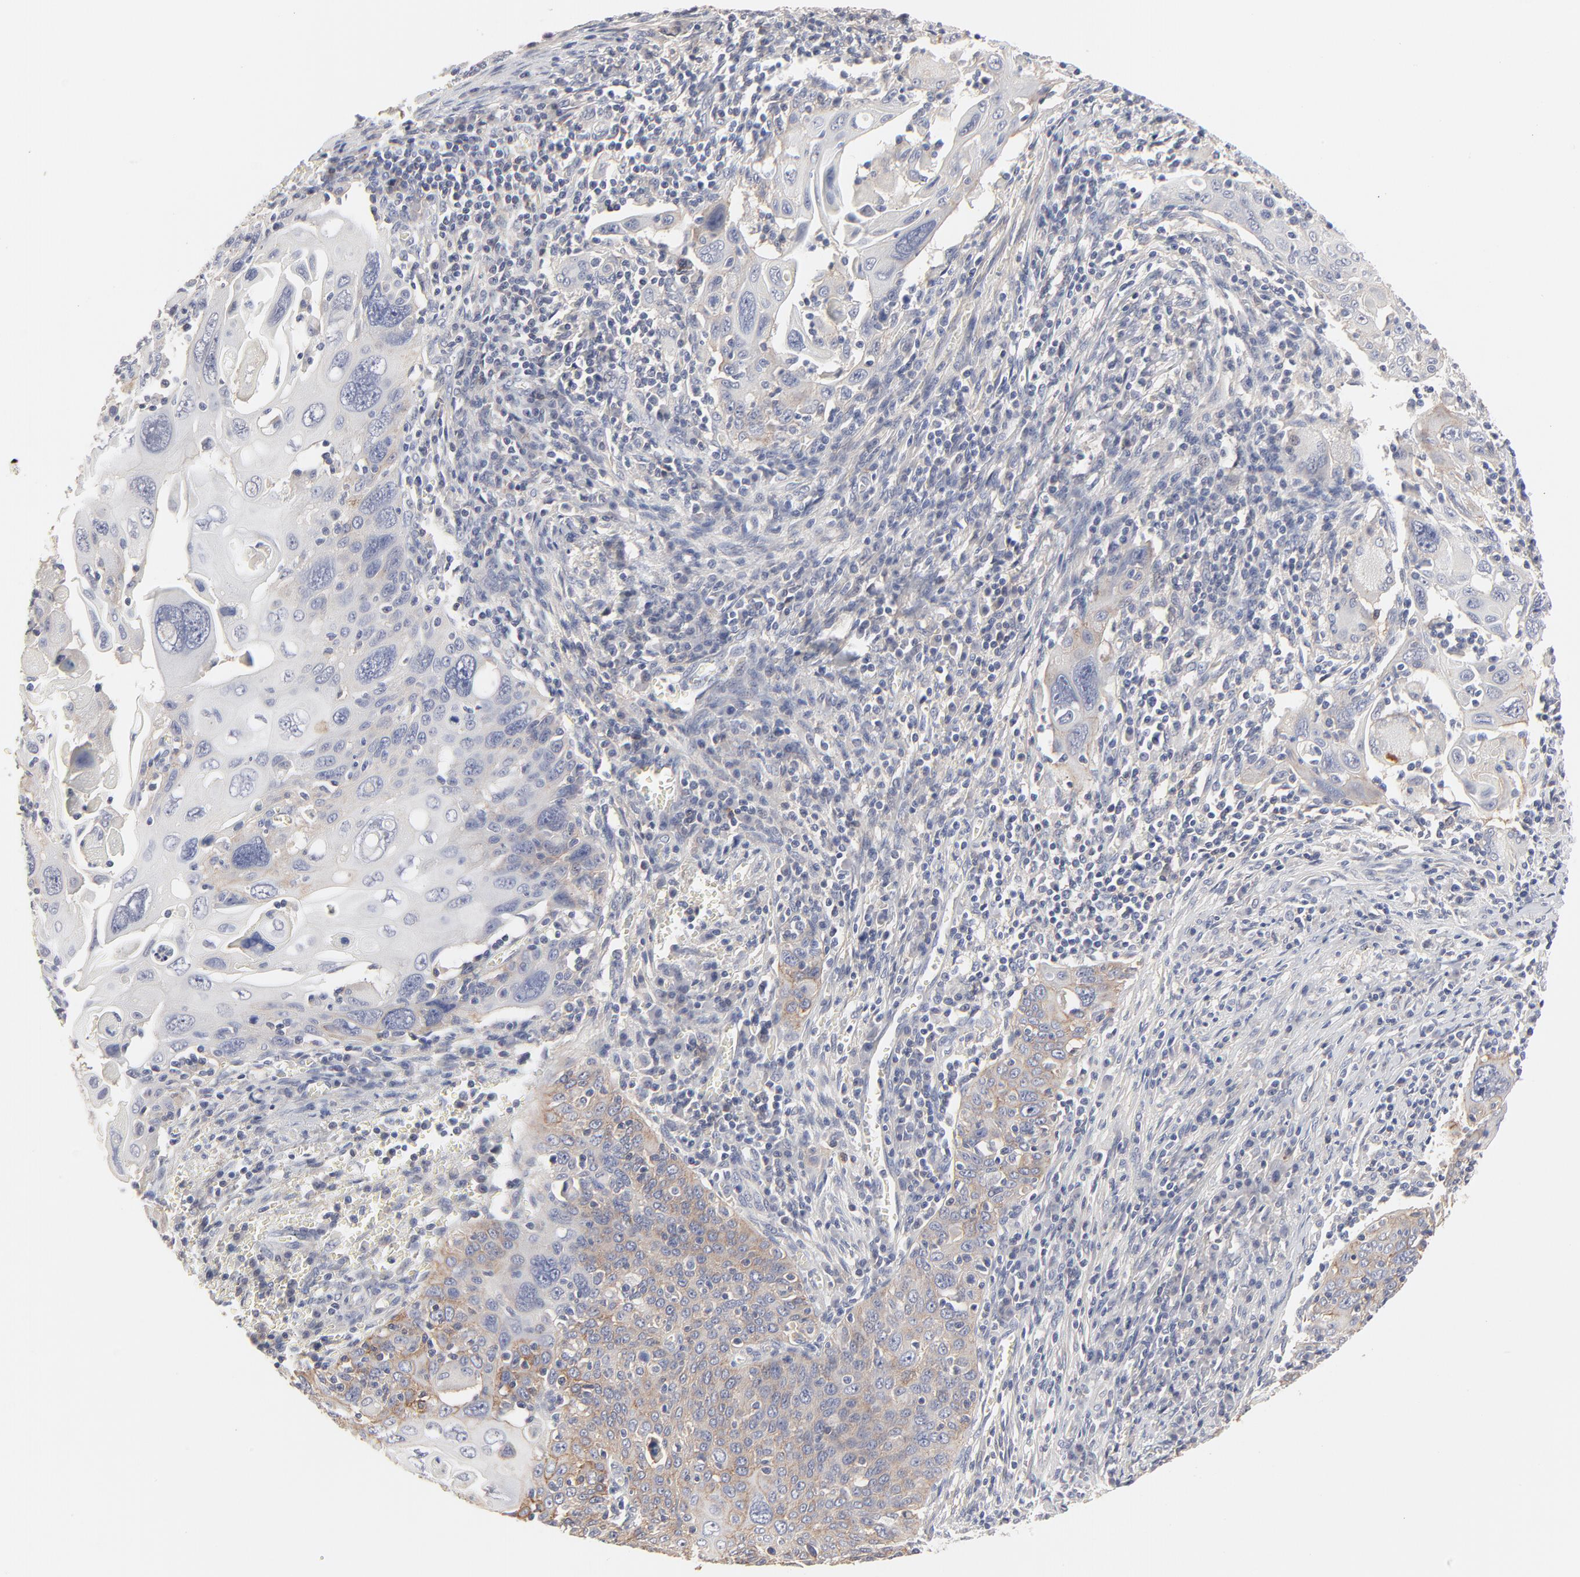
{"staining": {"intensity": "moderate", "quantity": "25%-75%", "location": "cytoplasmic/membranous"}, "tissue": "cervical cancer", "cell_type": "Tumor cells", "image_type": "cancer", "snomed": [{"axis": "morphology", "description": "Squamous cell carcinoma, NOS"}, {"axis": "topography", "description": "Cervix"}], "caption": "Immunohistochemical staining of squamous cell carcinoma (cervical) reveals medium levels of moderate cytoplasmic/membranous staining in about 25%-75% of tumor cells. The protein is stained brown, and the nuclei are stained in blue (DAB IHC with brightfield microscopy, high magnification).", "gene": "SLC16A1", "patient": {"sex": "female", "age": 54}}